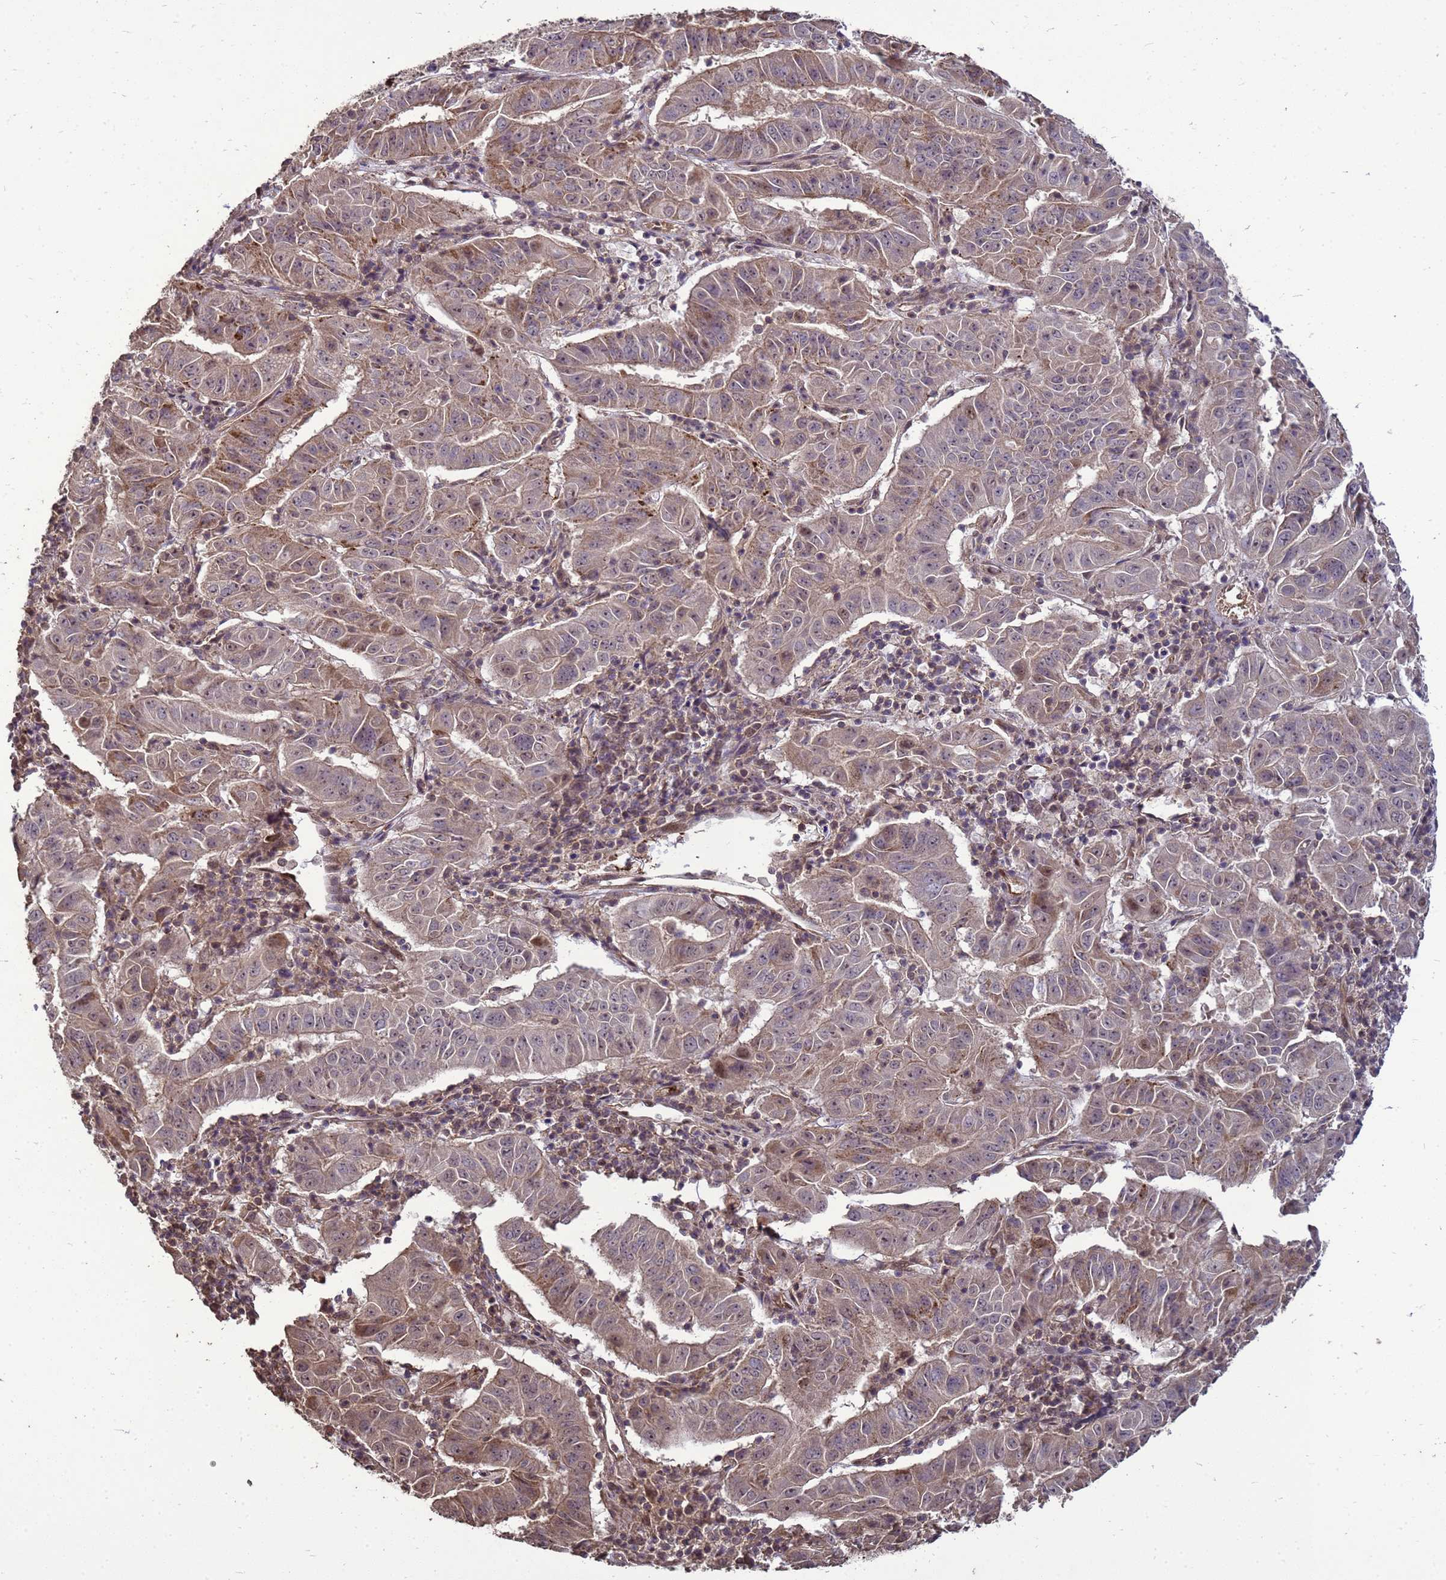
{"staining": {"intensity": "moderate", "quantity": "<25%", "location": "cytoplasmic/membranous,nuclear"}, "tissue": "pancreatic cancer", "cell_type": "Tumor cells", "image_type": "cancer", "snomed": [{"axis": "morphology", "description": "Adenocarcinoma, NOS"}, {"axis": "topography", "description": "Pancreas"}], "caption": "An image of adenocarcinoma (pancreatic) stained for a protein displays moderate cytoplasmic/membranous and nuclear brown staining in tumor cells.", "gene": "CRBN", "patient": {"sex": "male", "age": 63}}